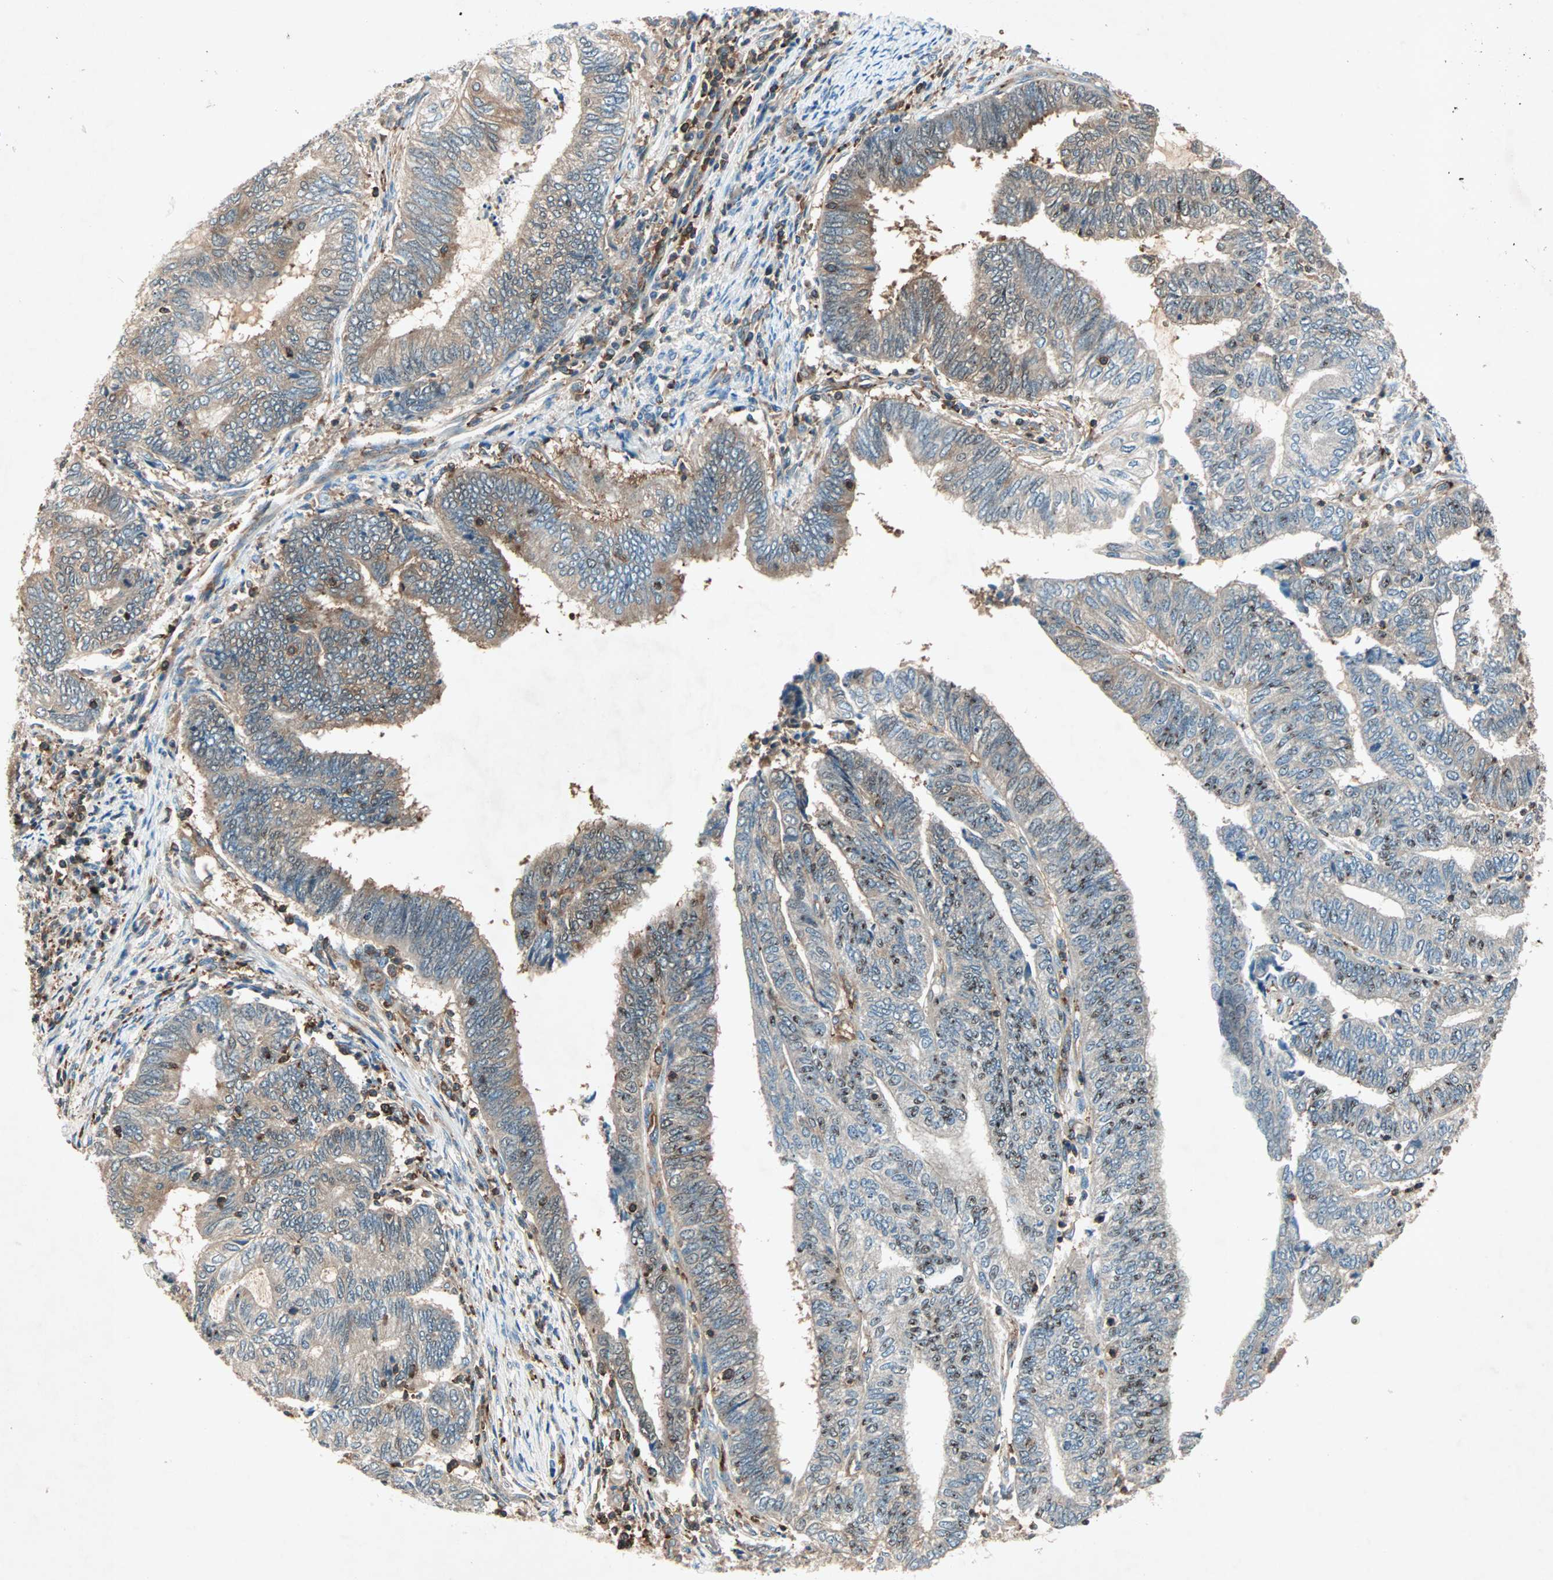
{"staining": {"intensity": "moderate", "quantity": ">75%", "location": "cytoplasmic/membranous"}, "tissue": "endometrial cancer", "cell_type": "Tumor cells", "image_type": "cancer", "snomed": [{"axis": "morphology", "description": "Adenocarcinoma, NOS"}, {"axis": "topography", "description": "Uterus"}, {"axis": "topography", "description": "Endometrium"}], "caption": "Tumor cells demonstrate medium levels of moderate cytoplasmic/membranous expression in approximately >75% of cells in human adenocarcinoma (endometrial). The staining was performed using DAB, with brown indicating positive protein expression. Nuclei are stained blue with hematoxylin.", "gene": "TEC", "patient": {"sex": "female", "age": 70}}